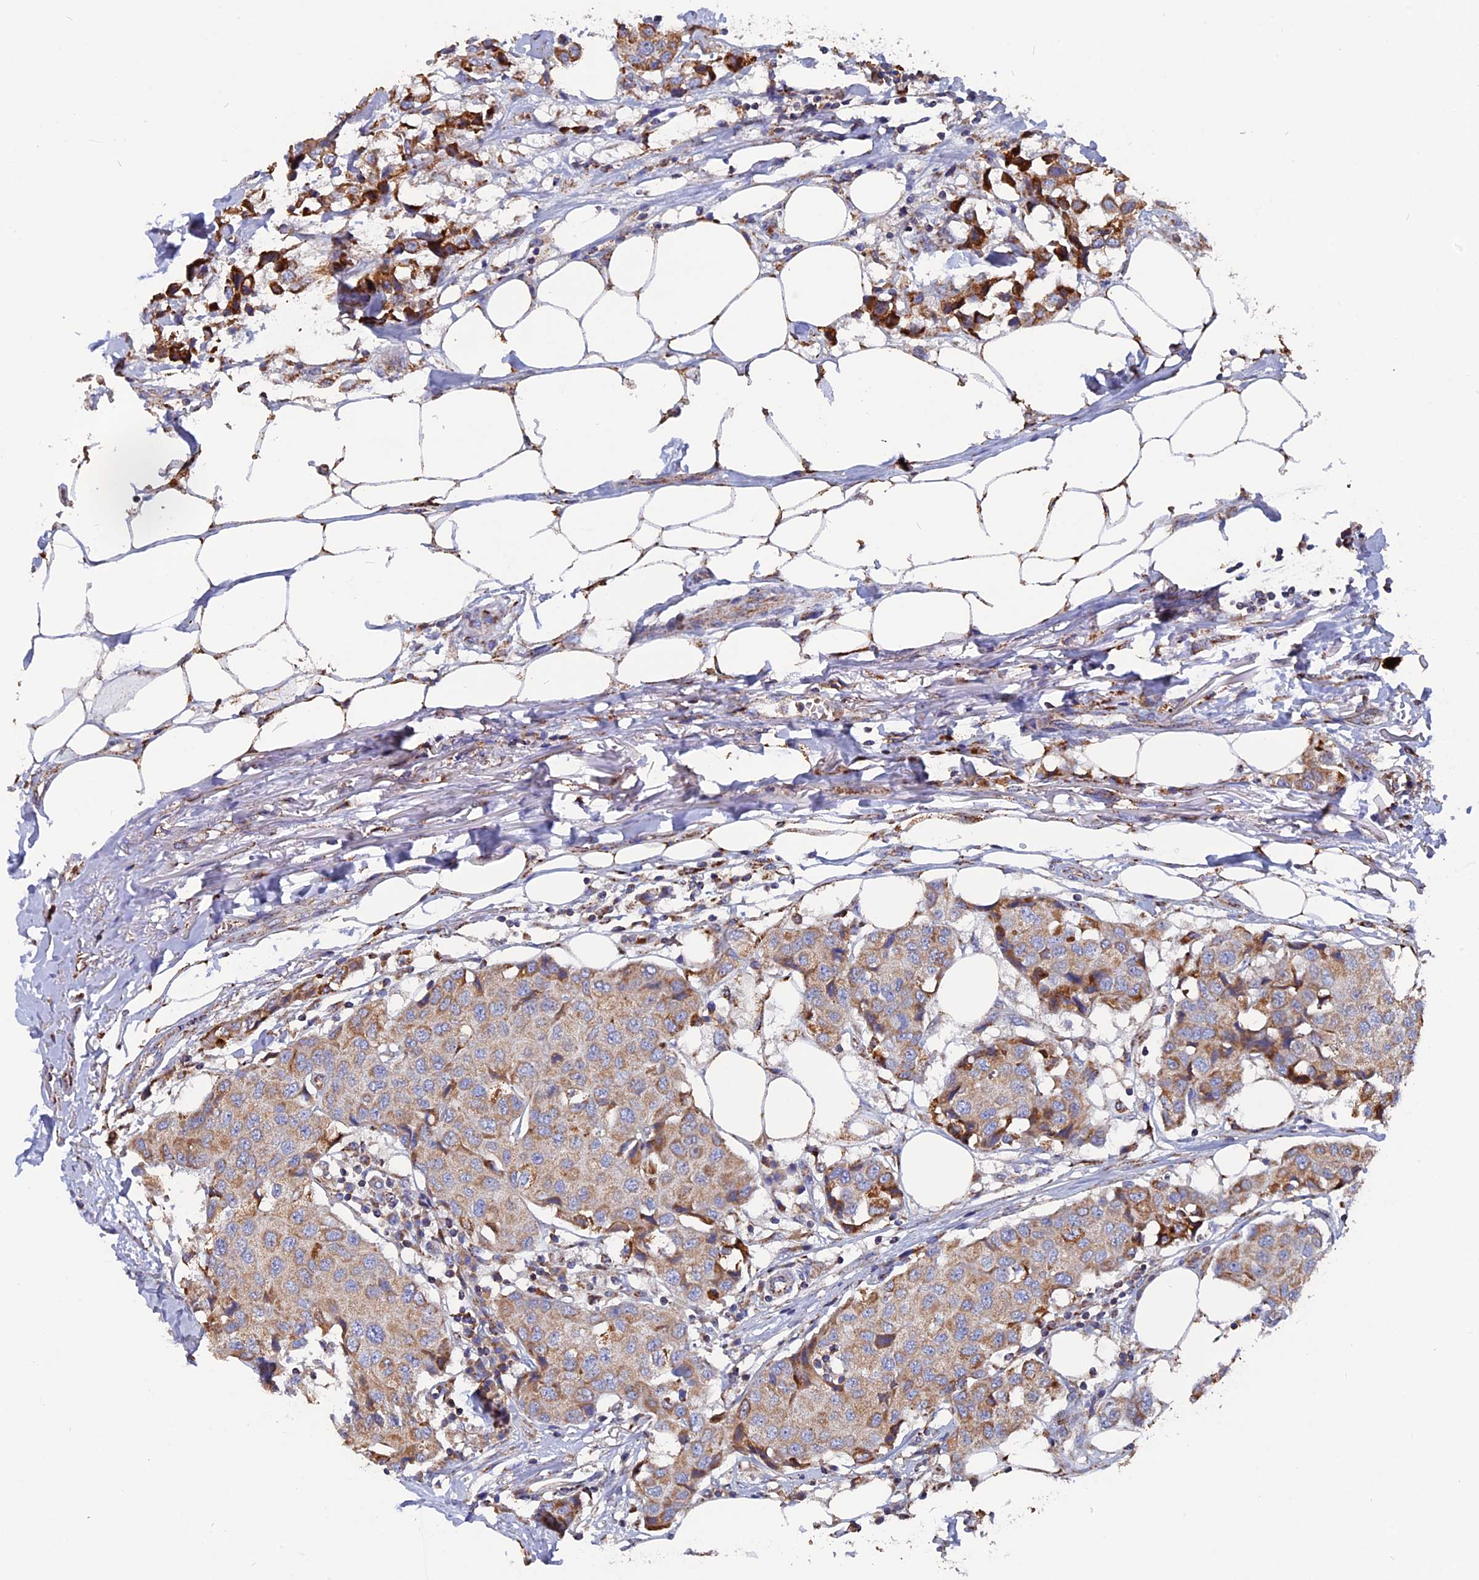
{"staining": {"intensity": "weak", "quantity": ">75%", "location": "cytoplasmic/membranous"}, "tissue": "breast cancer", "cell_type": "Tumor cells", "image_type": "cancer", "snomed": [{"axis": "morphology", "description": "Duct carcinoma"}, {"axis": "topography", "description": "Breast"}], "caption": "IHC photomicrograph of neoplastic tissue: human intraductal carcinoma (breast) stained using IHC shows low levels of weak protein expression localized specifically in the cytoplasmic/membranous of tumor cells, appearing as a cytoplasmic/membranous brown color.", "gene": "TGFA", "patient": {"sex": "female", "age": 80}}